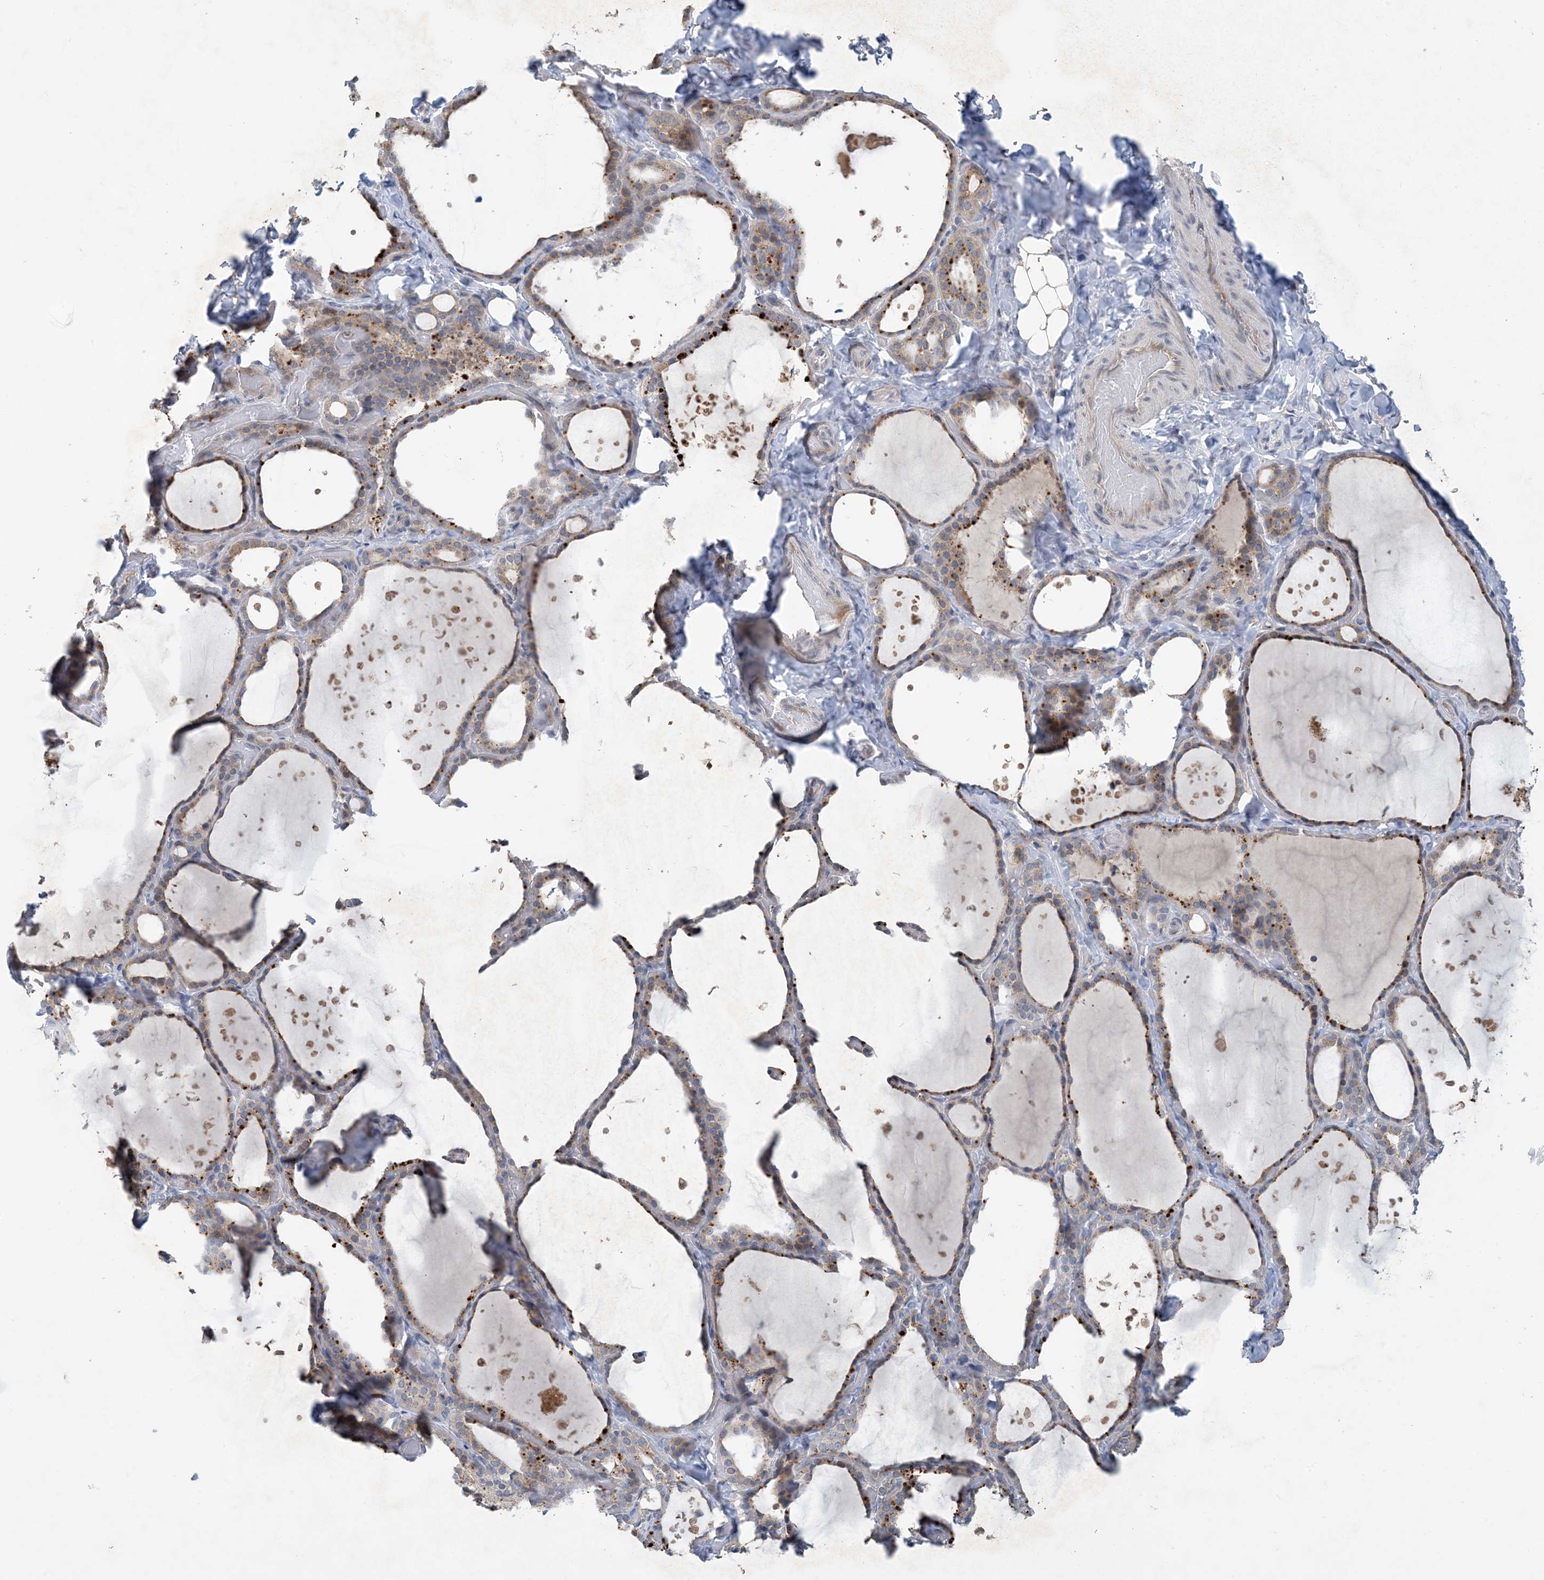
{"staining": {"intensity": "strong", "quantity": "25%-75%", "location": "cytoplasmic/membranous"}, "tissue": "thyroid gland", "cell_type": "Glandular cells", "image_type": "normal", "snomed": [{"axis": "morphology", "description": "Normal tissue, NOS"}, {"axis": "topography", "description": "Thyroid gland"}], "caption": "An immunohistochemistry (IHC) histopathology image of benign tissue is shown. Protein staining in brown highlights strong cytoplasmic/membranous positivity in thyroid gland within glandular cells.", "gene": "TINAG", "patient": {"sex": "female", "age": 44}}